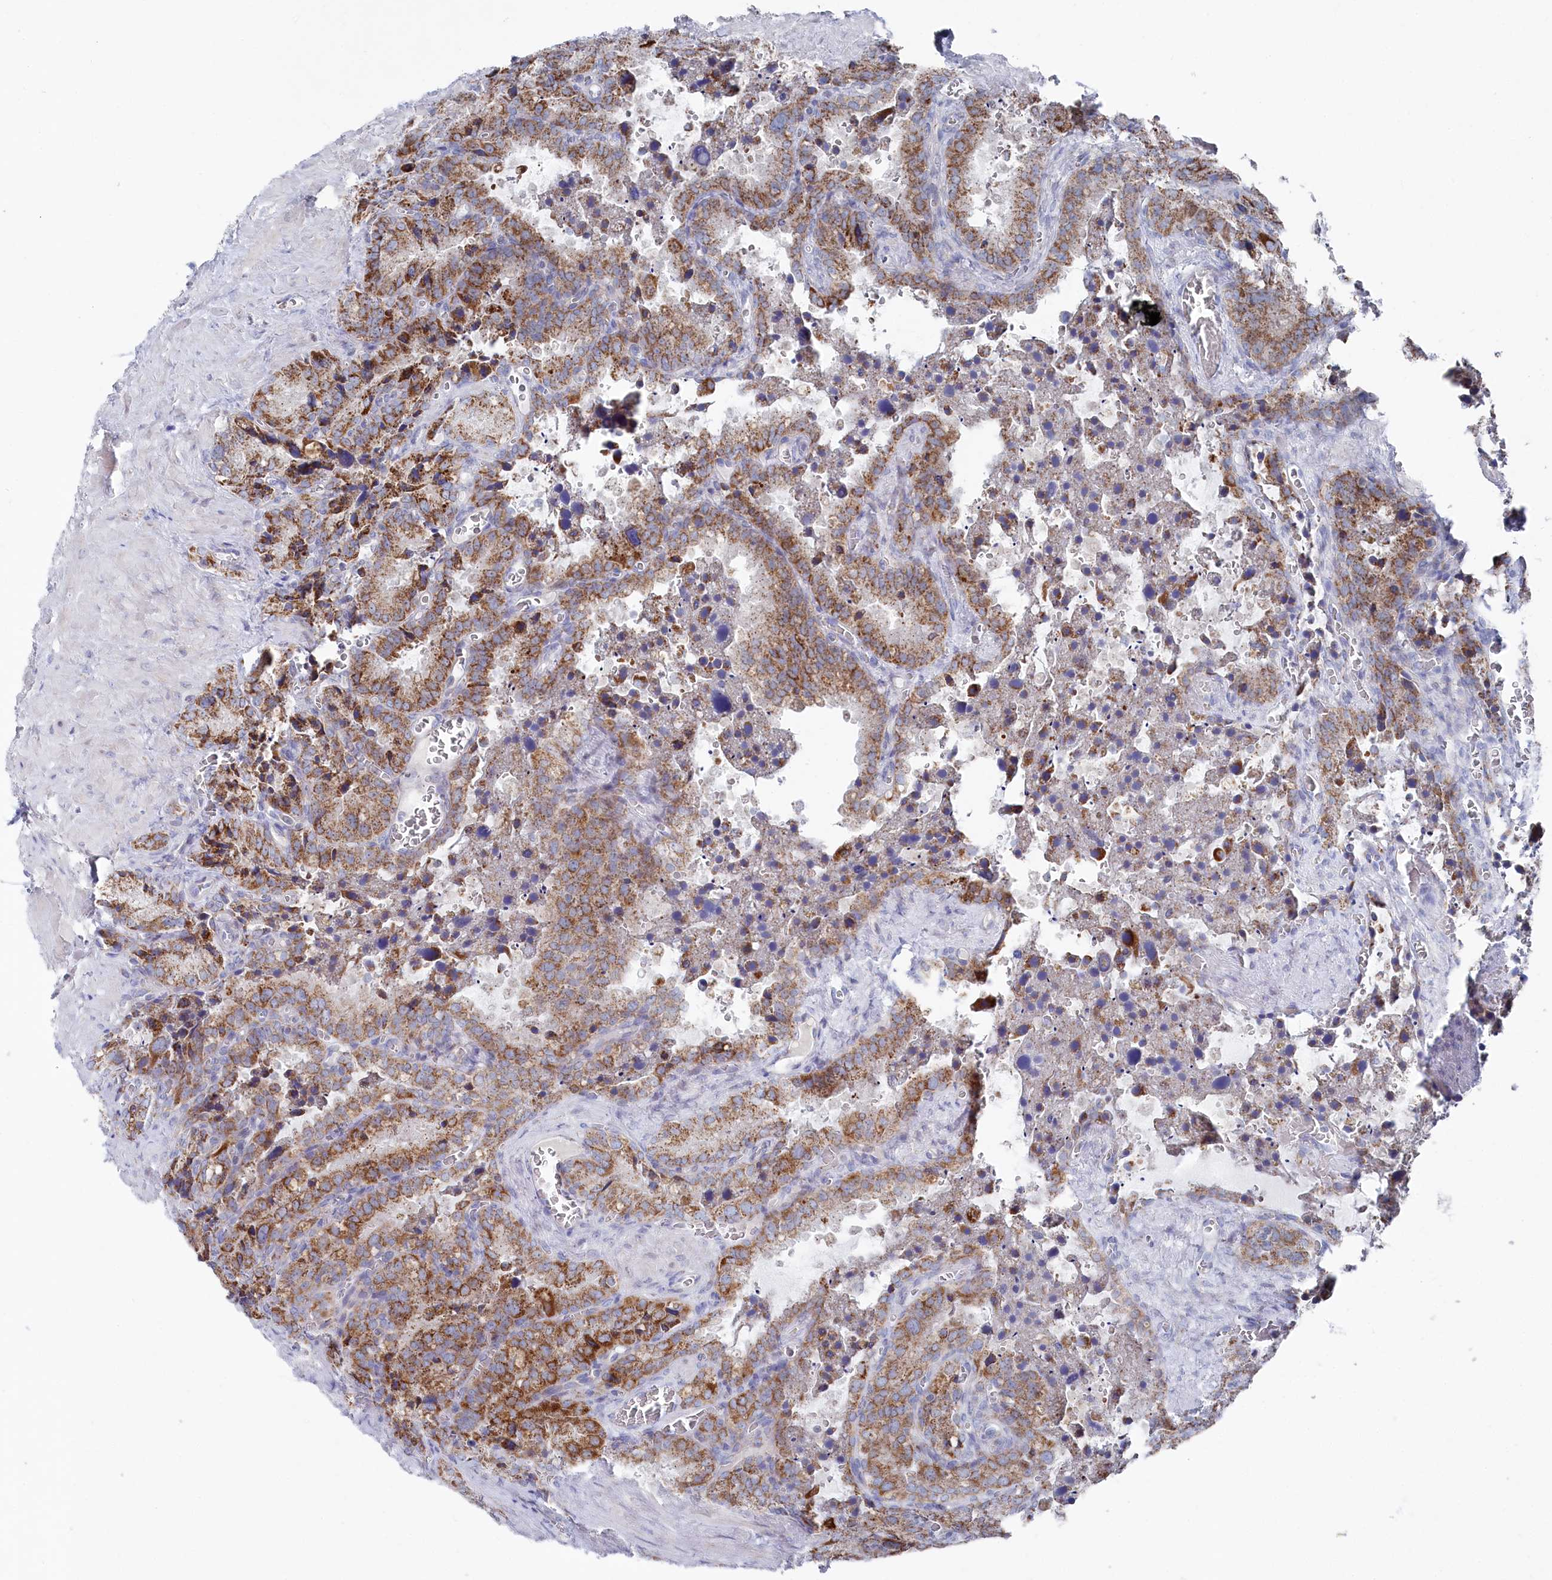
{"staining": {"intensity": "moderate", "quantity": ">75%", "location": "cytoplasmic/membranous"}, "tissue": "seminal vesicle", "cell_type": "Glandular cells", "image_type": "normal", "snomed": [{"axis": "morphology", "description": "Normal tissue, NOS"}, {"axis": "topography", "description": "Seminal veicle"}], "caption": "Benign seminal vesicle demonstrates moderate cytoplasmic/membranous positivity in about >75% of glandular cells (brown staining indicates protein expression, while blue staining denotes nuclei)..", "gene": "GLS2", "patient": {"sex": "male", "age": 62}}